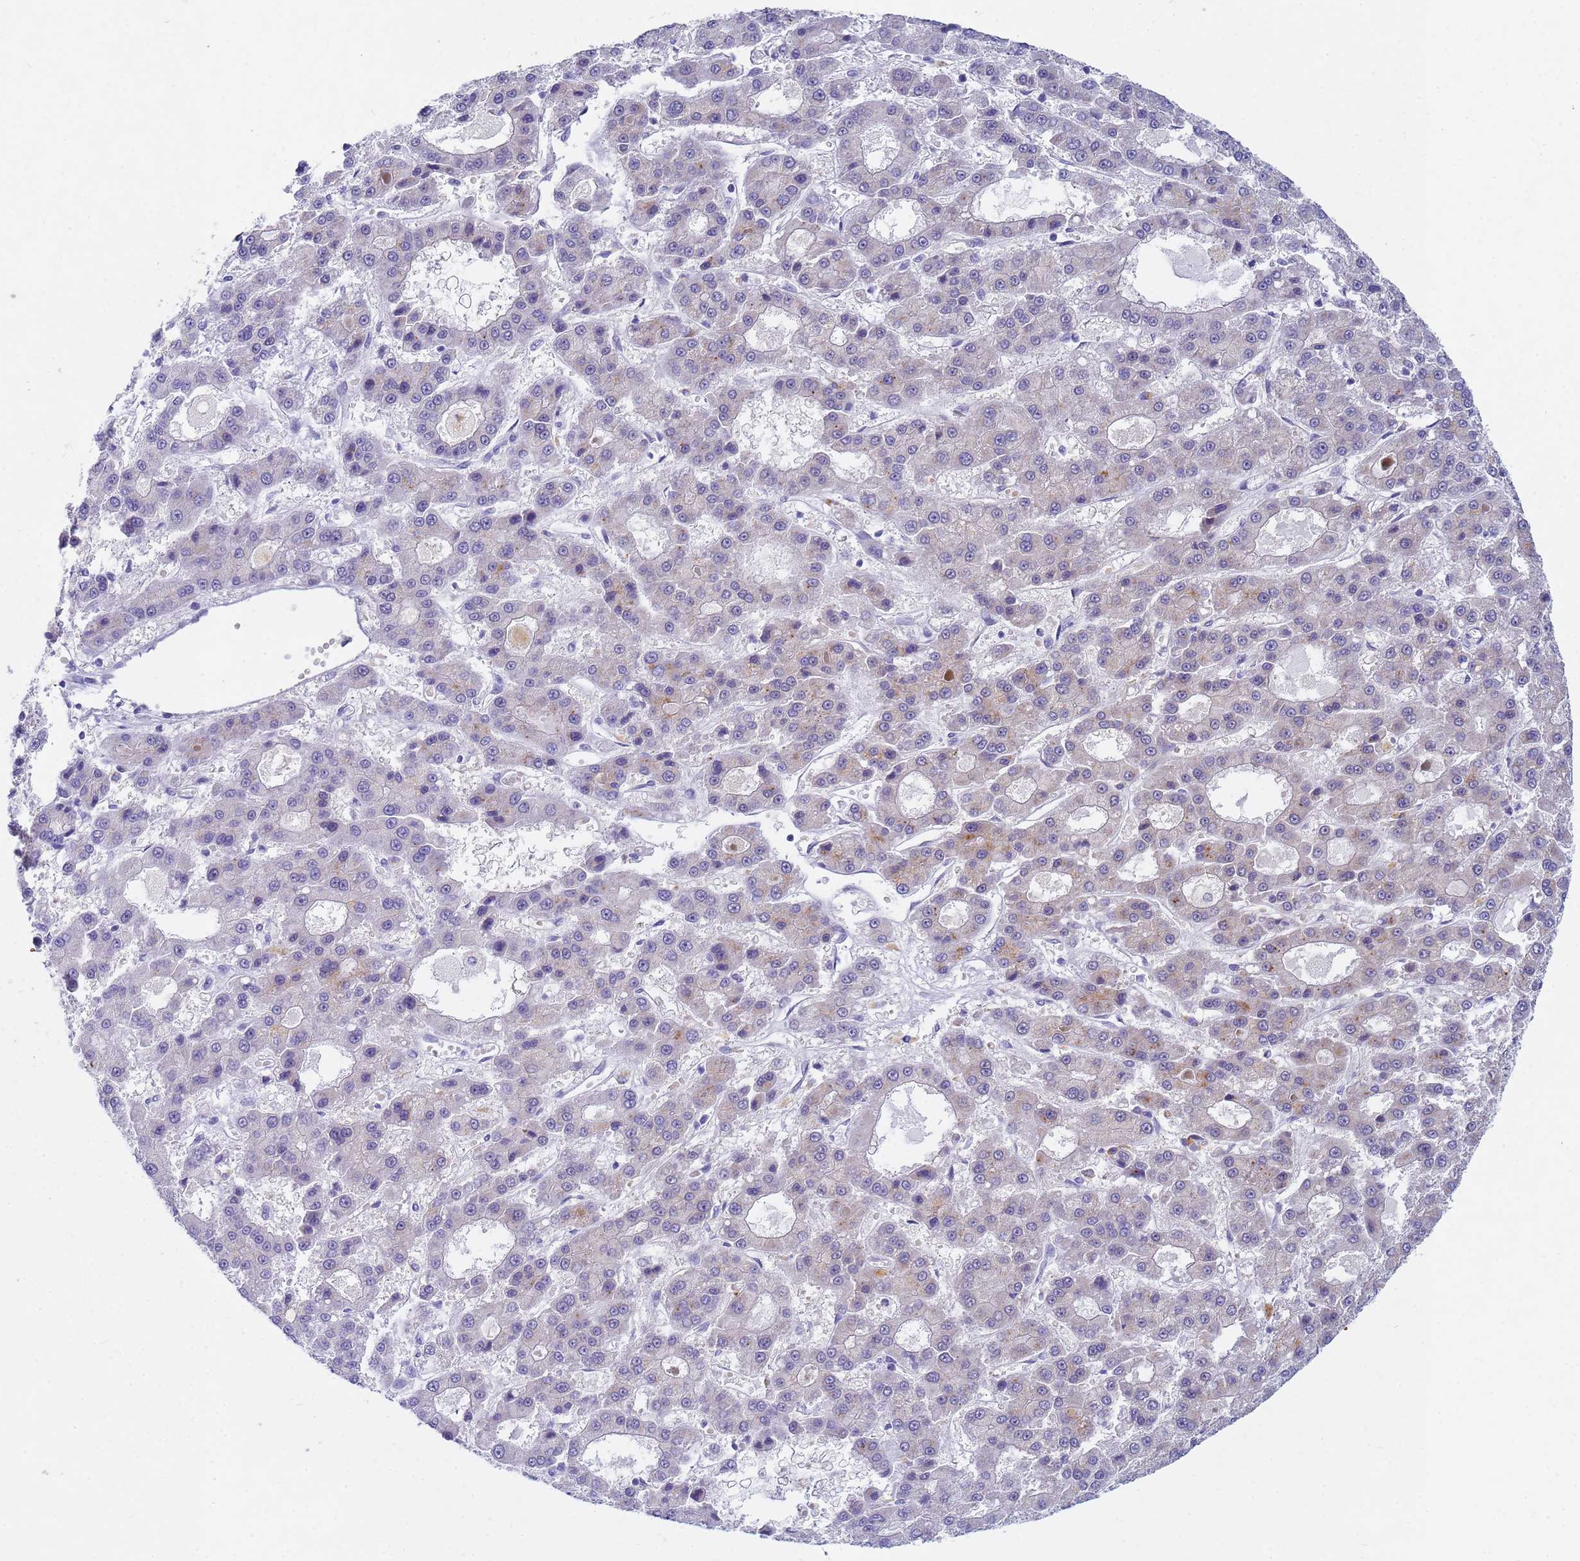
{"staining": {"intensity": "moderate", "quantity": "<25%", "location": "cytoplasmic/membranous"}, "tissue": "liver cancer", "cell_type": "Tumor cells", "image_type": "cancer", "snomed": [{"axis": "morphology", "description": "Carcinoma, Hepatocellular, NOS"}, {"axis": "topography", "description": "Liver"}], "caption": "Protein expression analysis of human liver cancer reveals moderate cytoplasmic/membranous expression in about <25% of tumor cells. The protein is shown in brown color, while the nuclei are stained blue.", "gene": "TNPO2", "patient": {"sex": "male", "age": 70}}